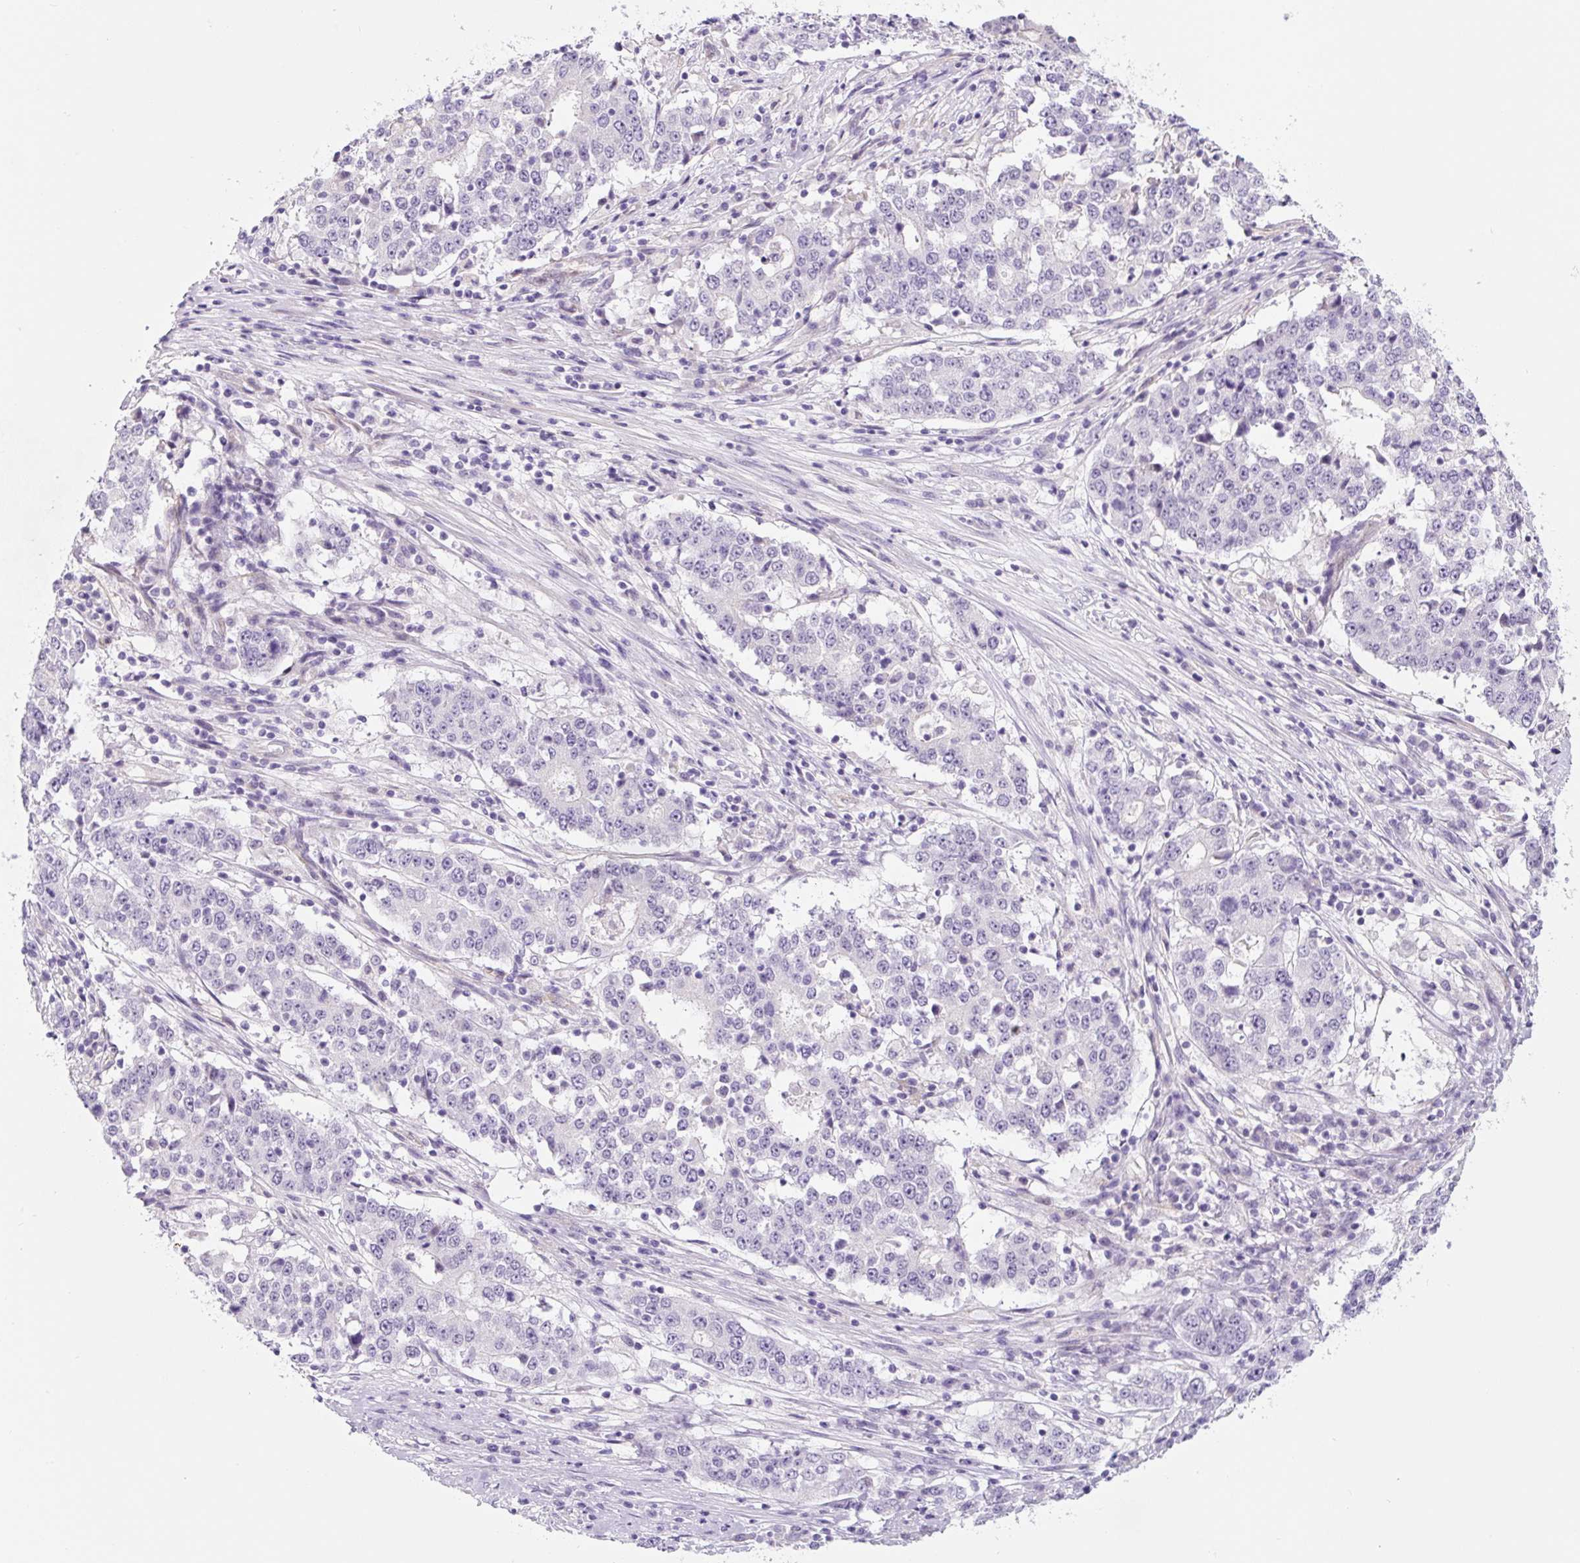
{"staining": {"intensity": "negative", "quantity": "none", "location": "none"}, "tissue": "stomach cancer", "cell_type": "Tumor cells", "image_type": "cancer", "snomed": [{"axis": "morphology", "description": "Adenocarcinoma, NOS"}, {"axis": "topography", "description": "Stomach"}], "caption": "Tumor cells show no significant protein staining in stomach adenocarcinoma.", "gene": "CCL25", "patient": {"sex": "male", "age": 59}}